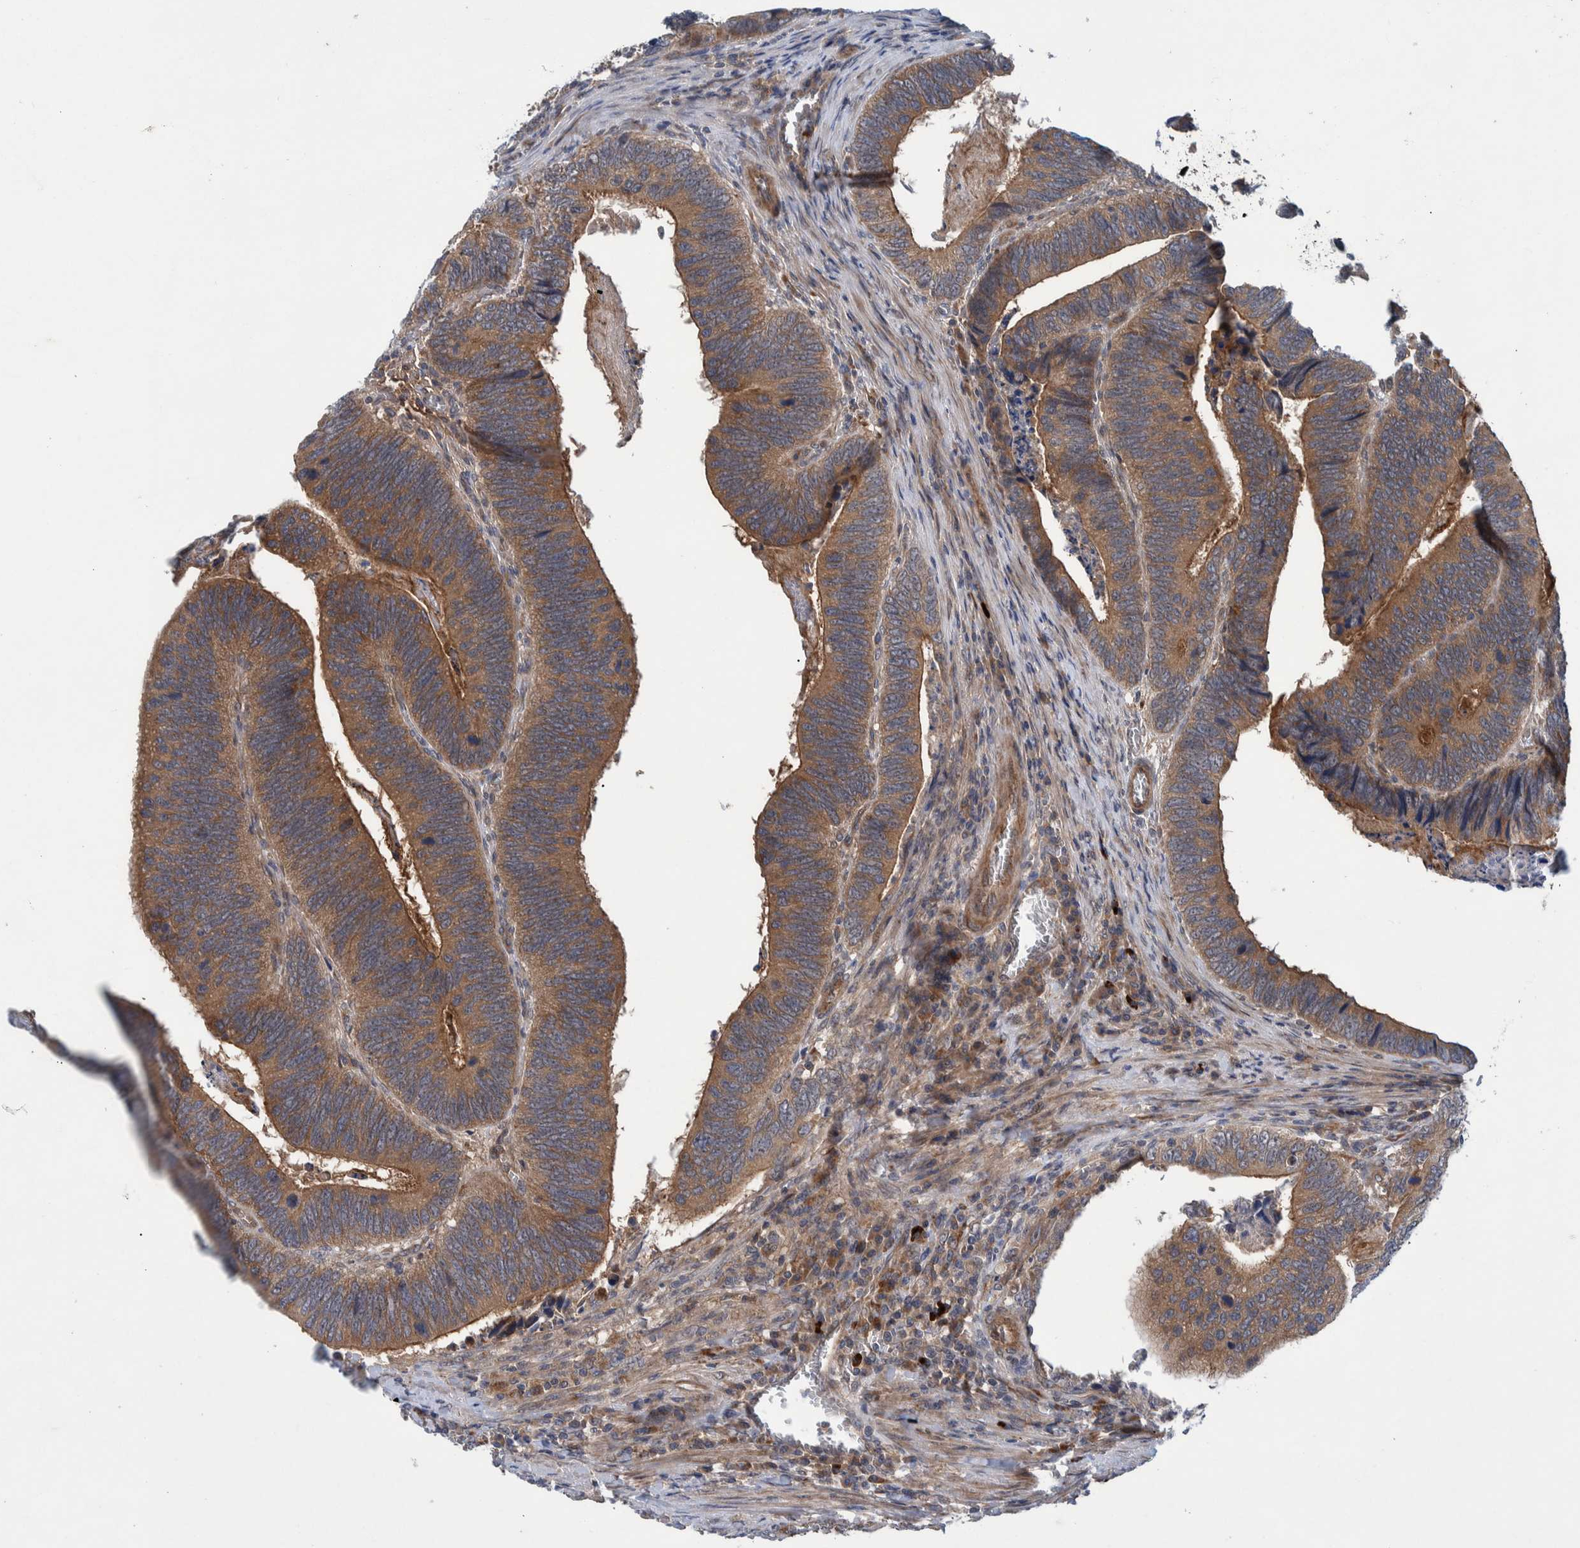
{"staining": {"intensity": "moderate", "quantity": ">75%", "location": "cytoplasmic/membranous"}, "tissue": "colorectal cancer", "cell_type": "Tumor cells", "image_type": "cancer", "snomed": [{"axis": "morphology", "description": "Inflammation, NOS"}, {"axis": "morphology", "description": "Adenocarcinoma, NOS"}, {"axis": "topography", "description": "Colon"}], "caption": "DAB (3,3'-diaminobenzidine) immunohistochemical staining of adenocarcinoma (colorectal) reveals moderate cytoplasmic/membranous protein staining in approximately >75% of tumor cells.", "gene": "ITIH3", "patient": {"sex": "male", "age": 72}}